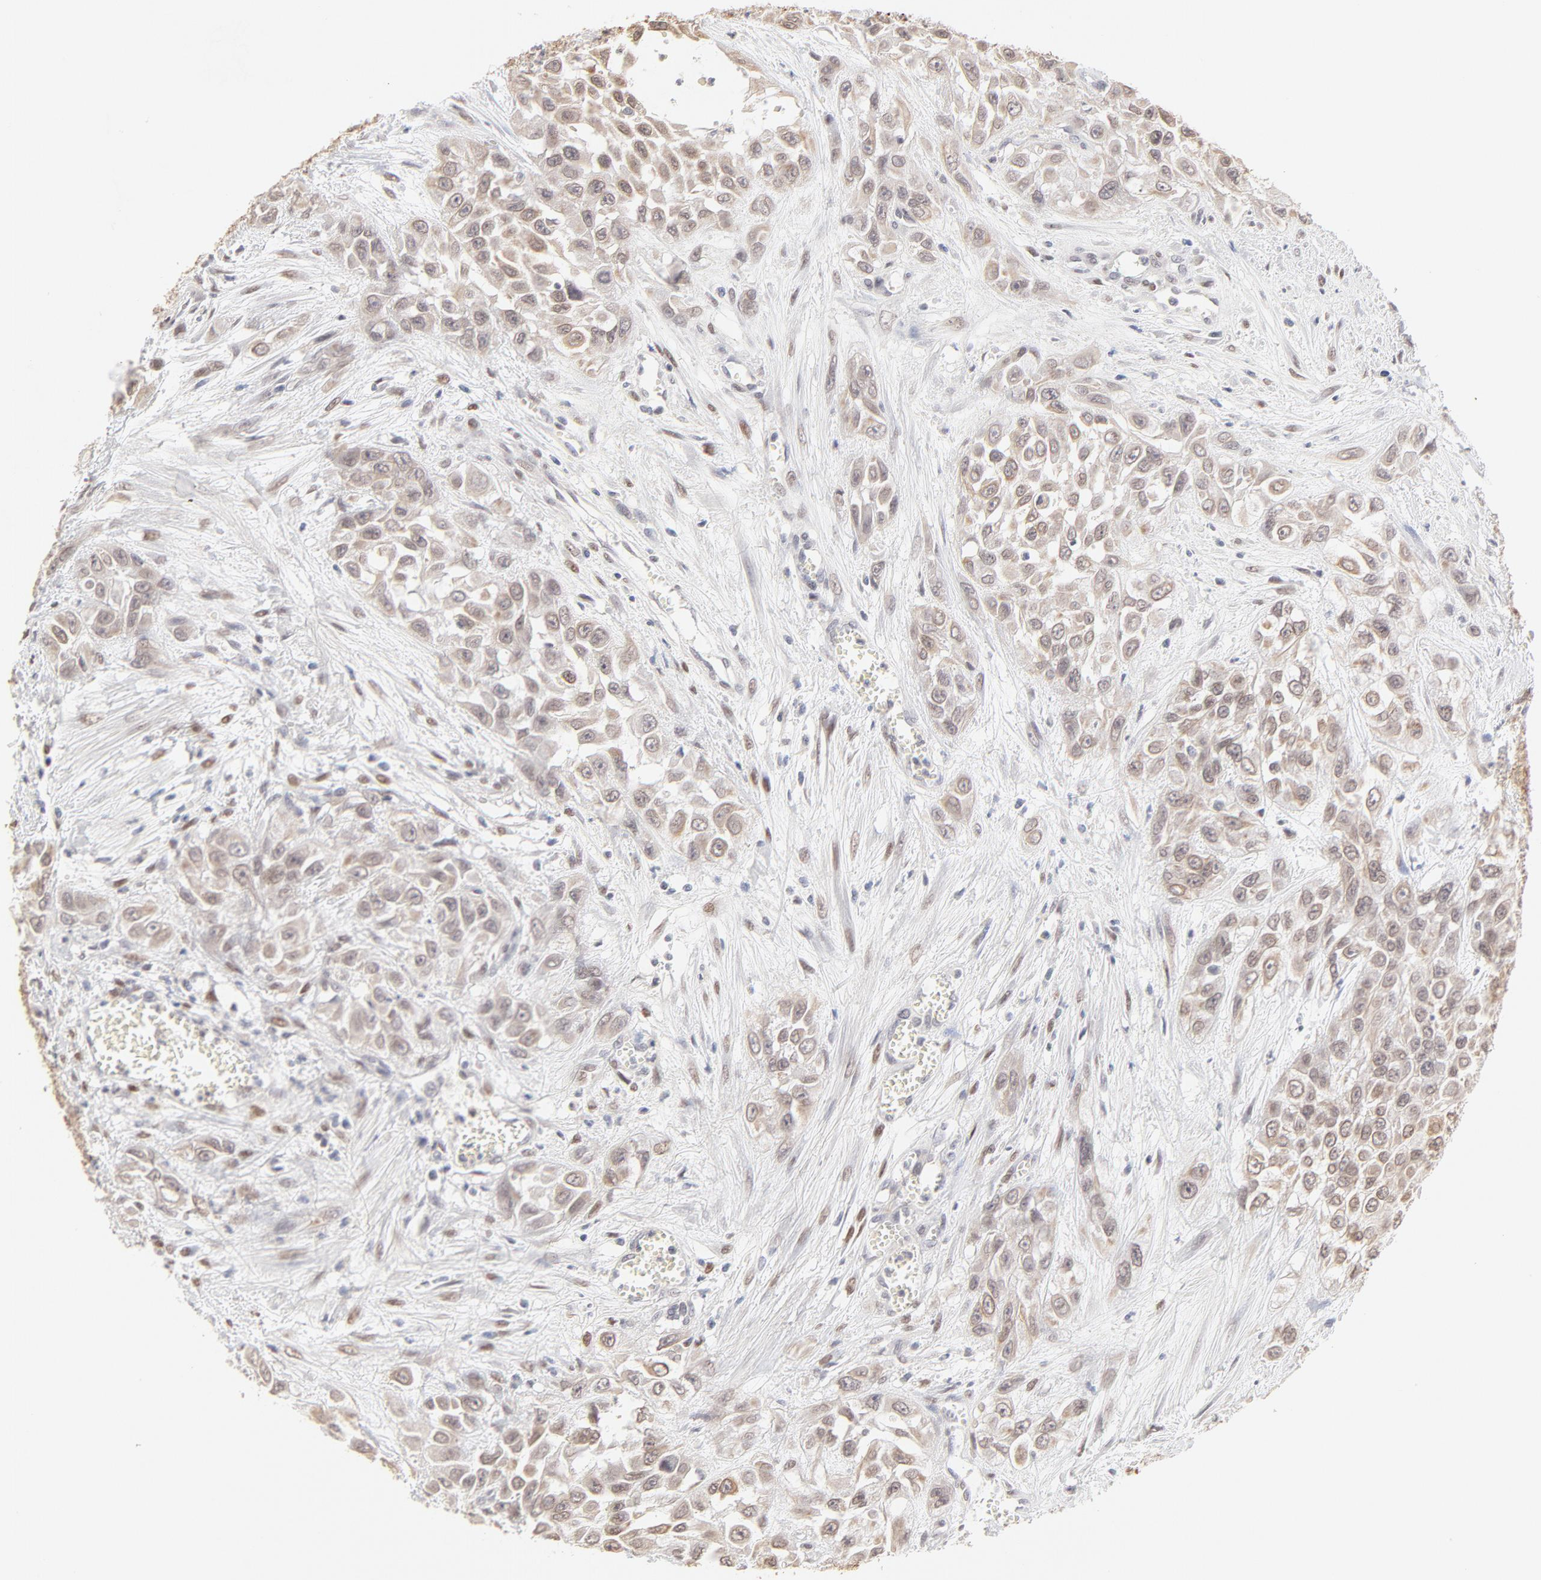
{"staining": {"intensity": "weak", "quantity": ">75%", "location": "cytoplasmic/membranous,nuclear"}, "tissue": "urothelial cancer", "cell_type": "Tumor cells", "image_type": "cancer", "snomed": [{"axis": "morphology", "description": "Urothelial carcinoma, High grade"}, {"axis": "topography", "description": "Urinary bladder"}], "caption": "This histopathology image exhibits immunohistochemistry staining of human urothelial carcinoma (high-grade), with low weak cytoplasmic/membranous and nuclear positivity in about >75% of tumor cells.", "gene": "PBX3", "patient": {"sex": "male", "age": 57}}